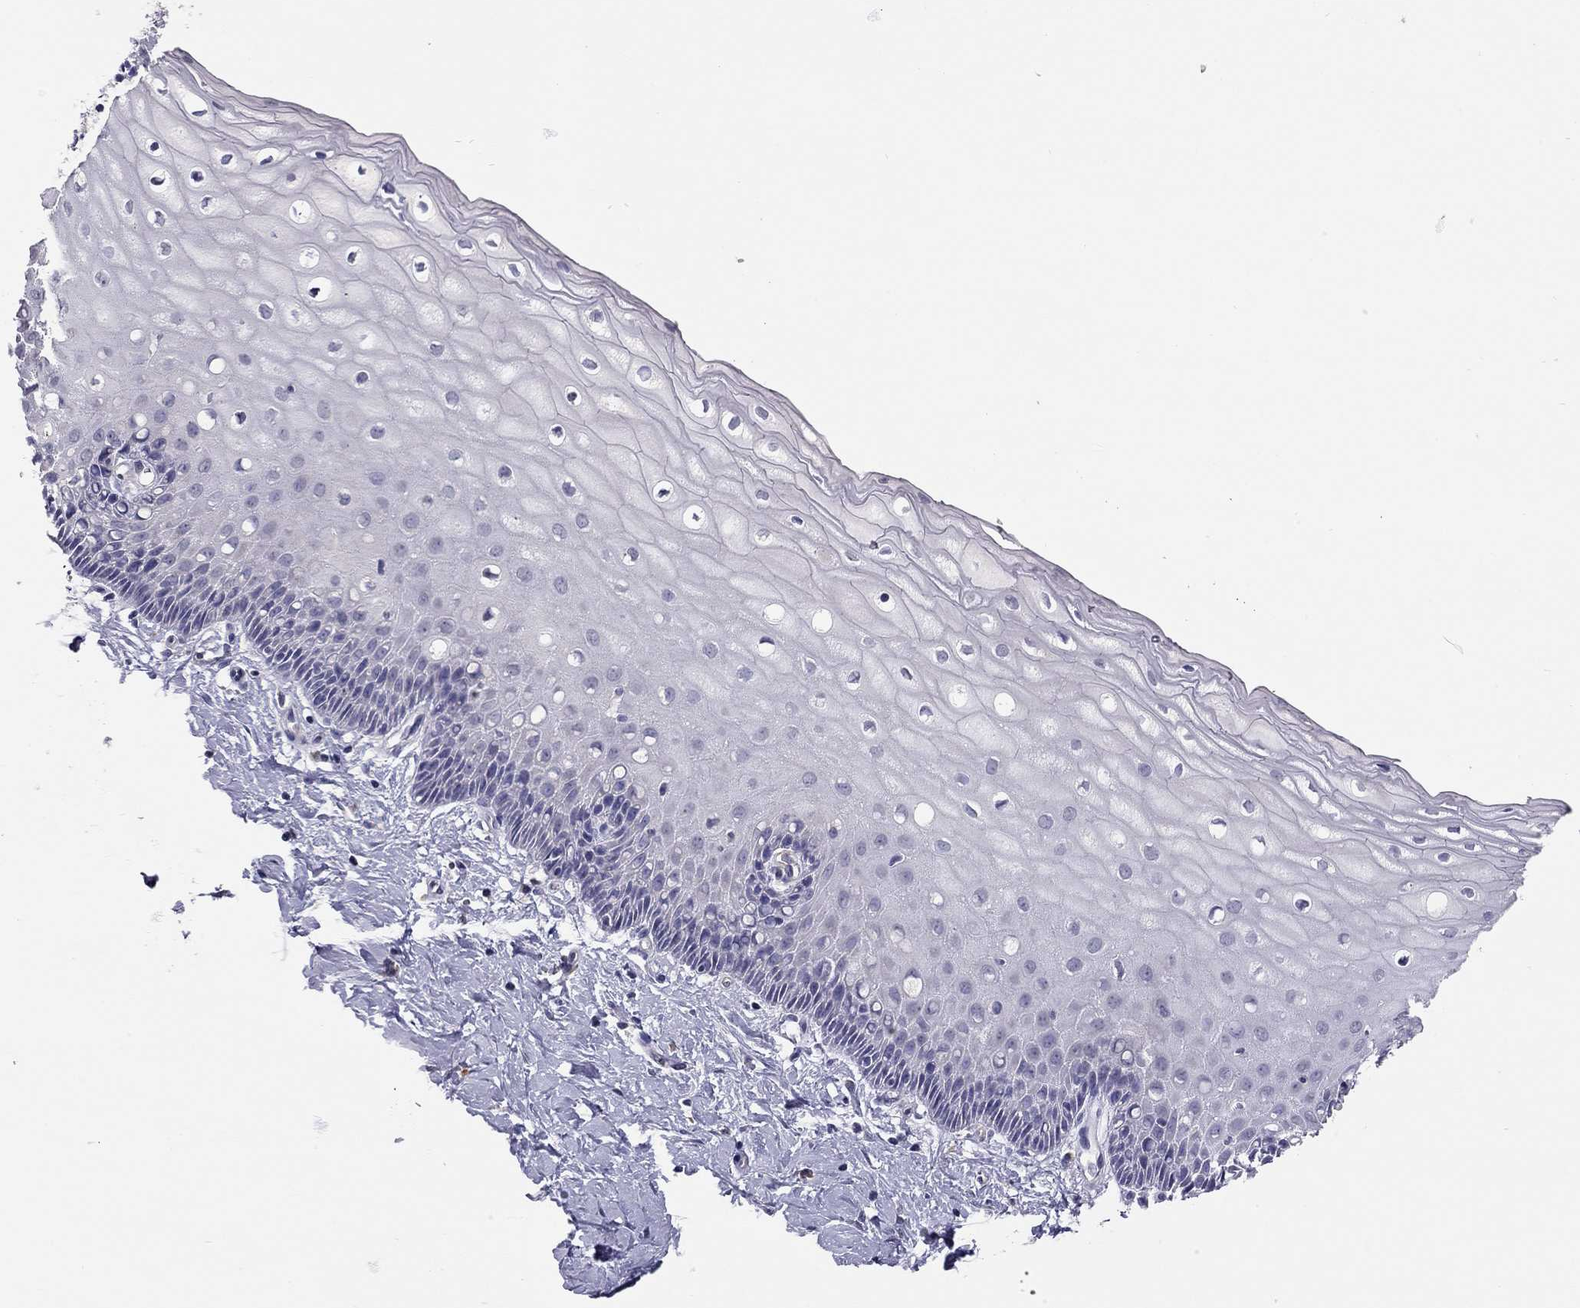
{"staining": {"intensity": "negative", "quantity": "none", "location": "none"}, "tissue": "cervix", "cell_type": "Glandular cells", "image_type": "normal", "snomed": [{"axis": "morphology", "description": "Normal tissue, NOS"}, {"axis": "topography", "description": "Cervix"}], "caption": "This is a image of IHC staining of benign cervix, which shows no expression in glandular cells. (Brightfield microscopy of DAB (3,3'-diaminobenzidine) immunohistochemistry at high magnification).", "gene": "SCARB1", "patient": {"sex": "female", "age": 37}}